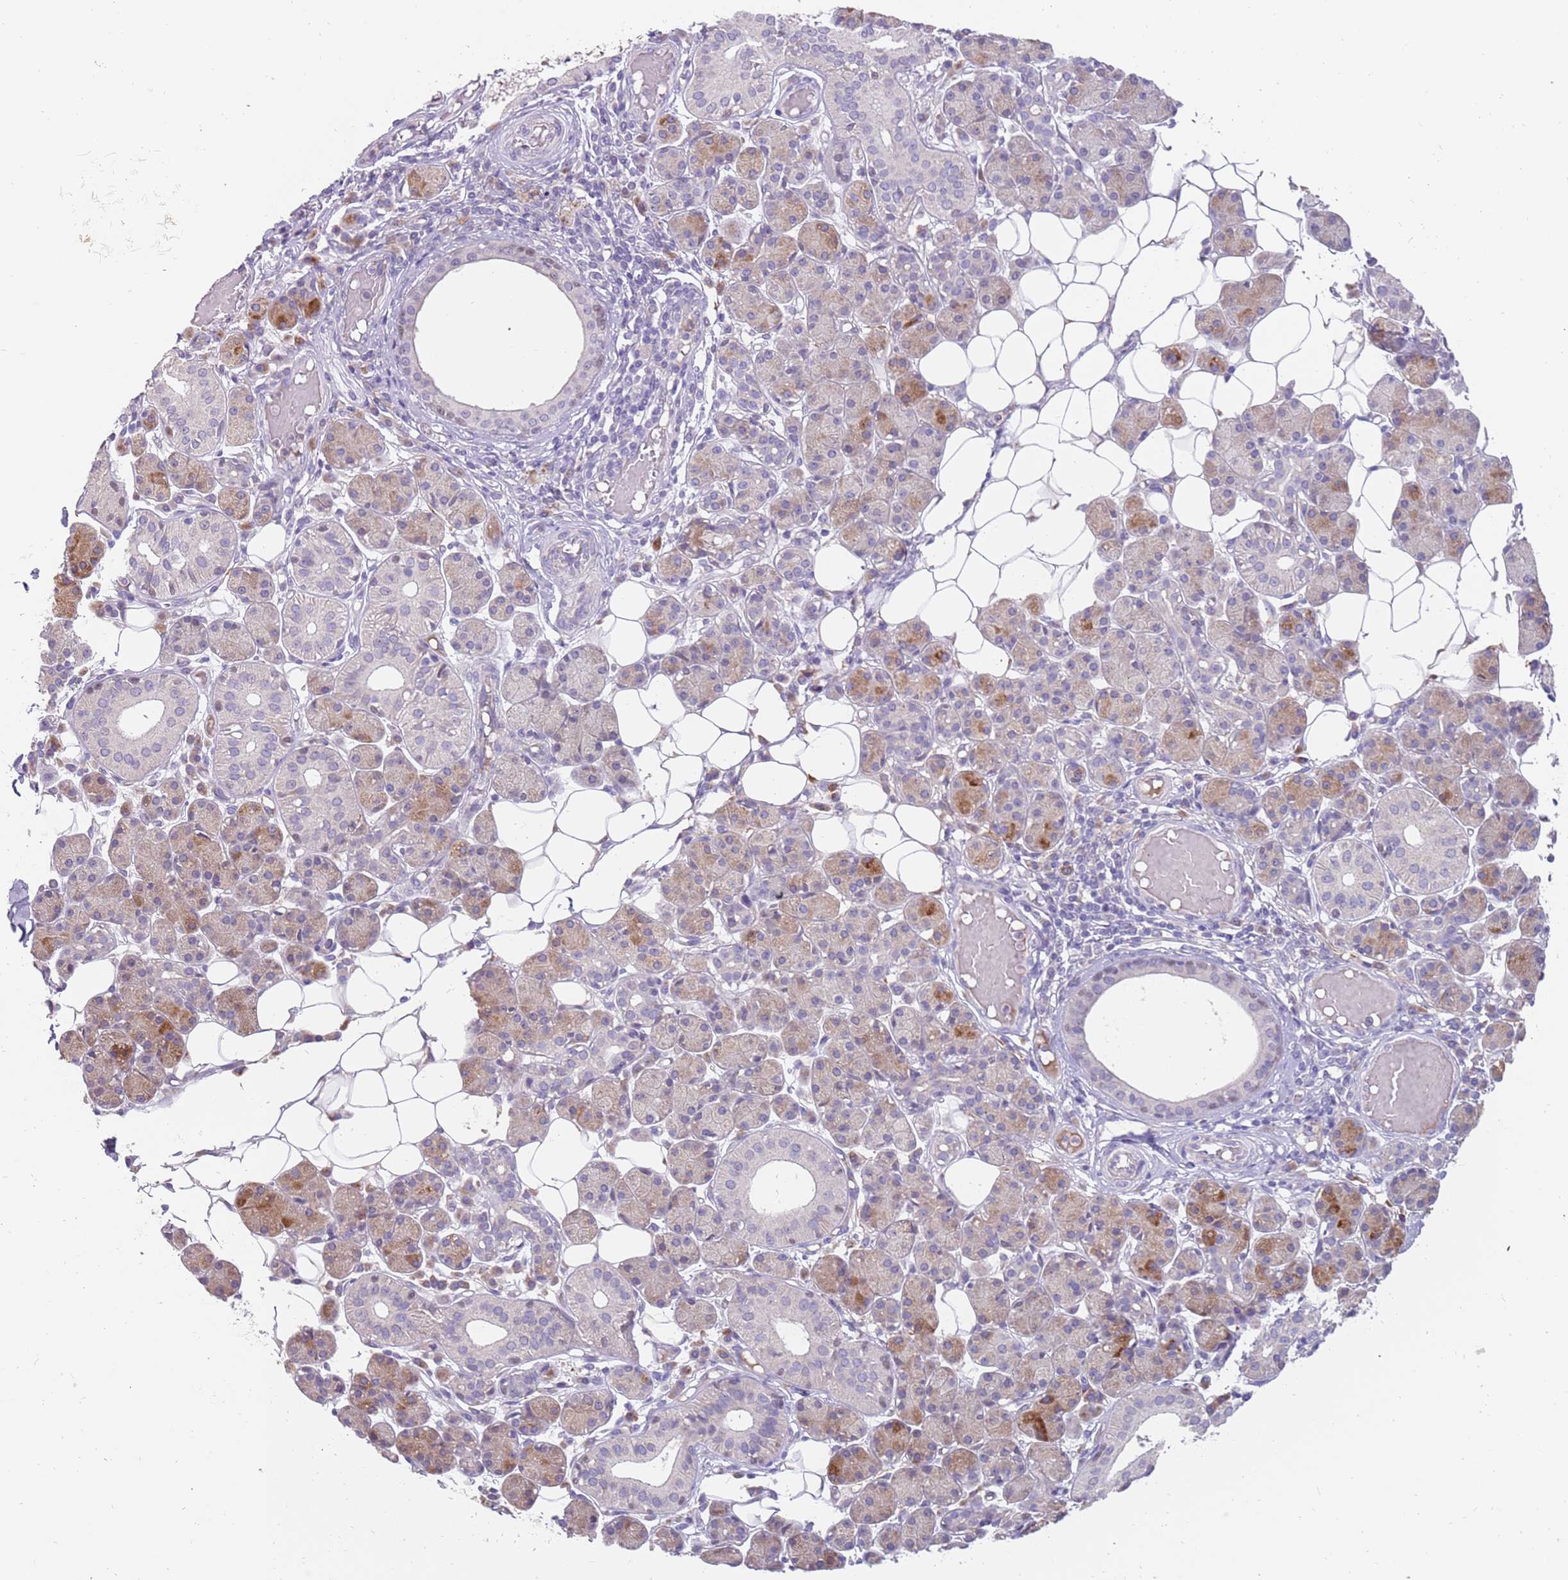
{"staining": {"intensity": "strong", "quantity": "<25%", "location": "cytoplasmic/membranous"}, "tissue": "salivary gland", "cell_type": "Glandular cells", "image_type": "normal", "snomed": [{"axis": "morphology", "description": "Normal tissue, NOS"}, {"axis": "topography", "description": "Salivary gland"}], "caption": "Immunohistochemical staining of unremarkable salivary gland displays strong cytoplasmic/membranous protein expression in approximately <25% of glandular cells. Nuclei are stained in blue.", "gene": "ZNF746", "patient": {"sex": "female", "age": 33}}